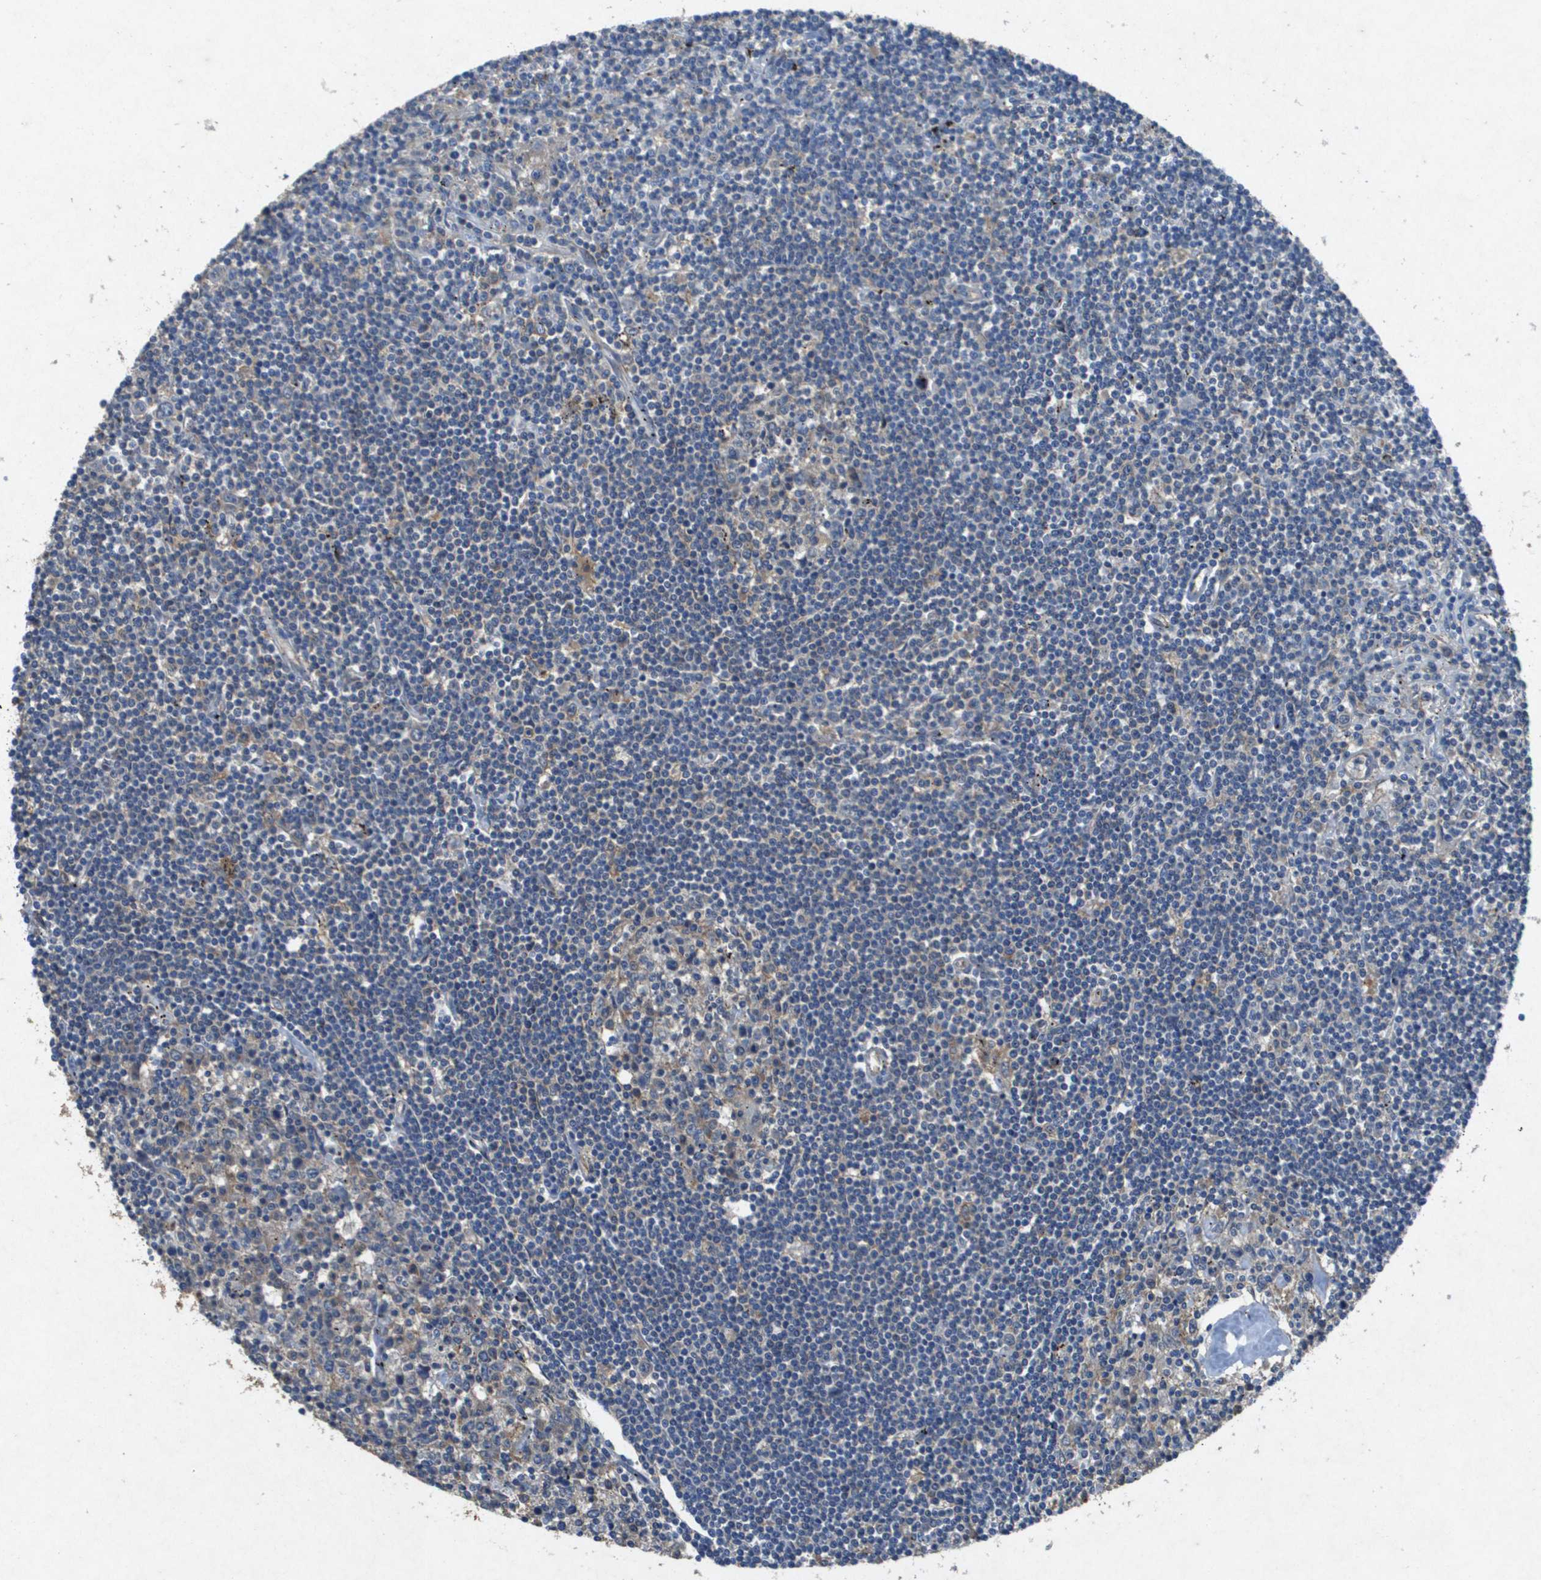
{"staining": {"intensity": "weak", "quantity": "25%-75%", "location": "cytoplasmic/membranous"}, "tissue": "lymphoma", "cell_type": "Tumor cells", "image_type": "cancer", "snomed": [{"axis": "morphology", "description": "Malignant lymphoma, non-Hodgkin's type, Low grade"}, {"axis": "topography", "description": "Spleen"}], "caption": "A photomicrograph of lymphoma stained for a protein shows weak cytoplasmic/membranous brown staining in tumor cells.", "gene": "PTPRT", "patient": {"sex": "male", "age": 76}}